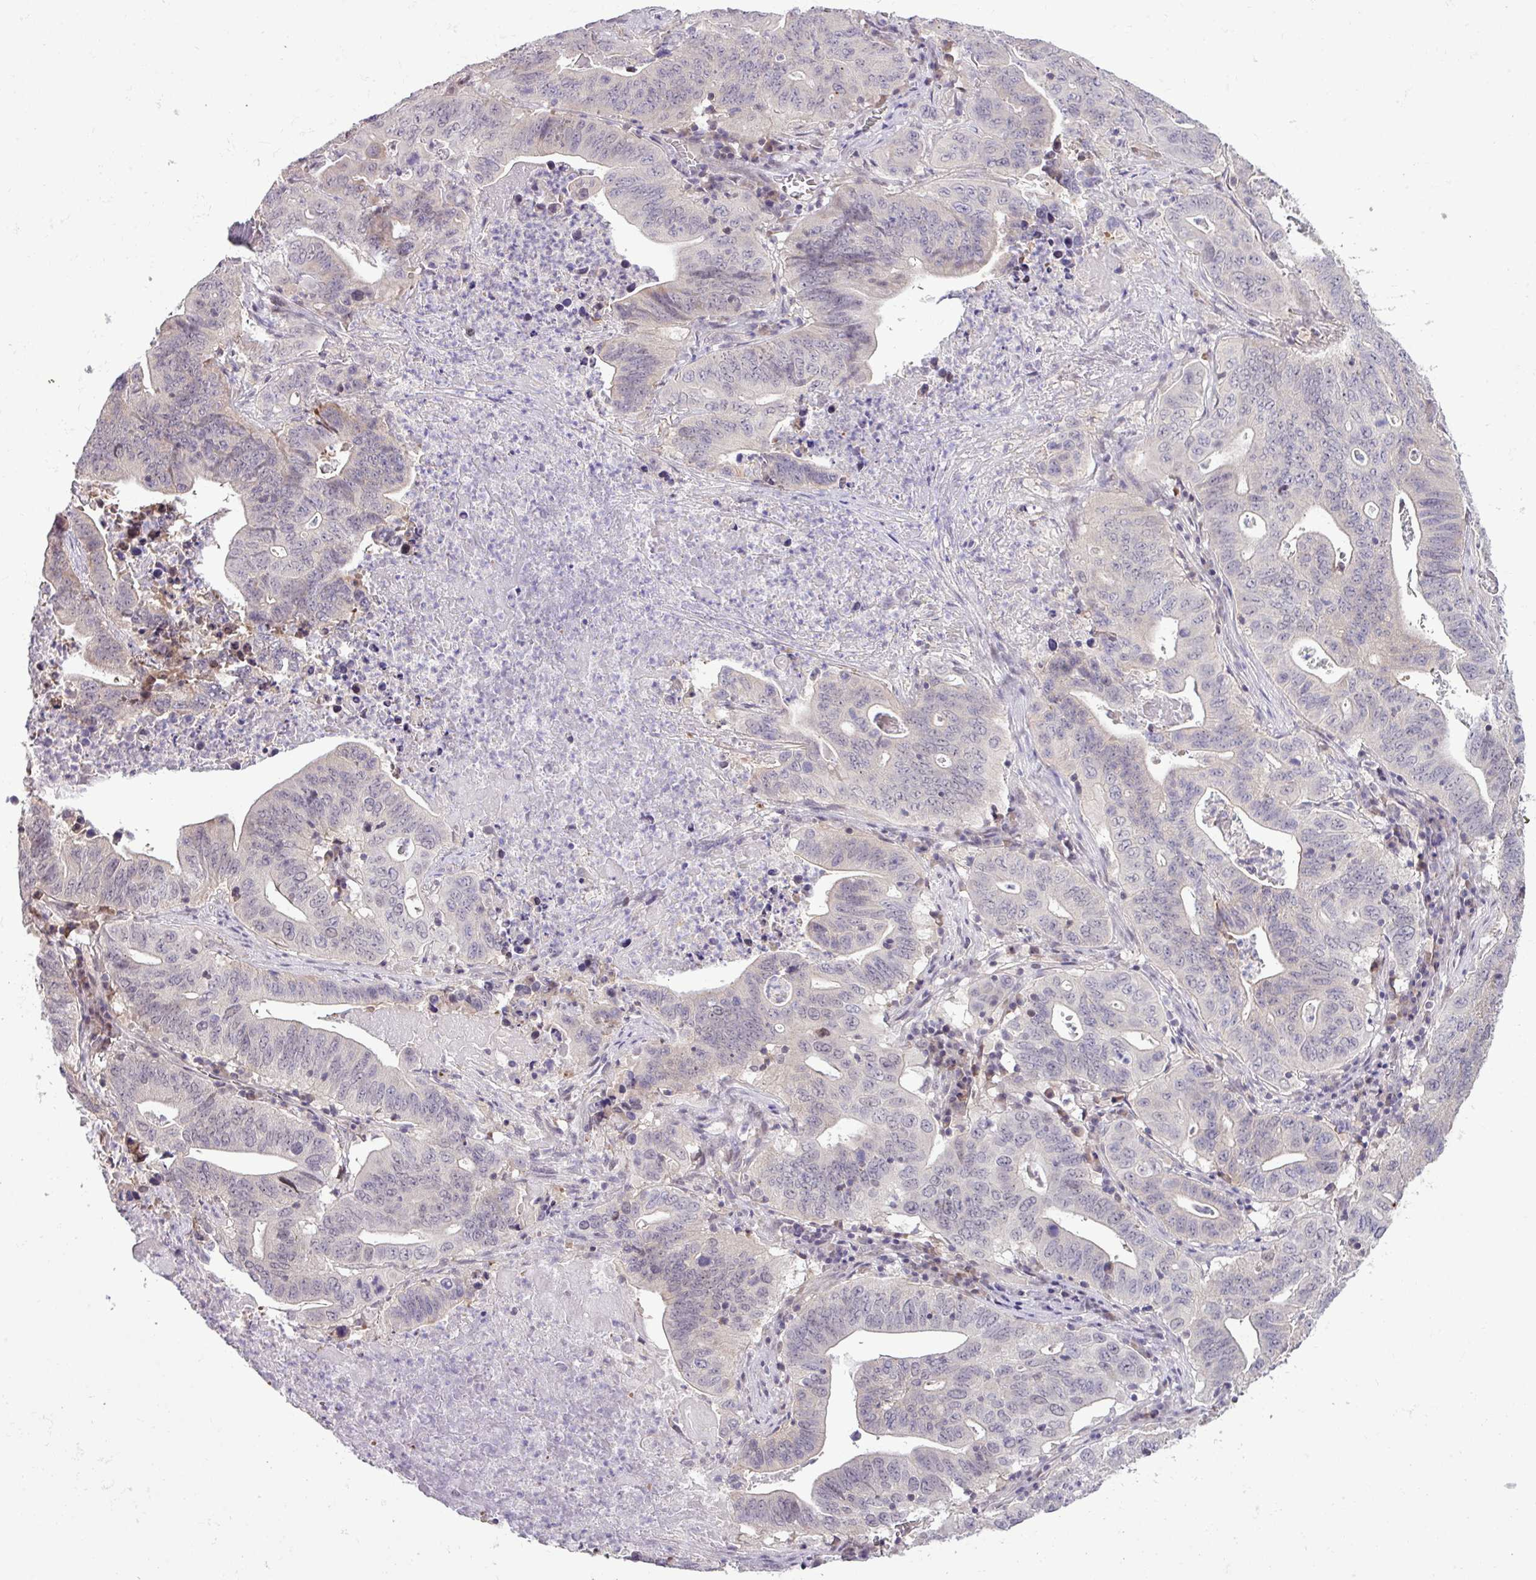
{"staining": {"intensity": "negative", "quantity": "none", "location": "none"}, "tissue": "lung cancer", "cell_type": "Tumor cells", "image_type": "cancer", "snomed": [{"axis": "morphology", "description": "Adenocarcinoma, NOS"}, {"axis": "topography", "description": "Lung"}], "caption": "Image shows no significant protein staining in tumor cells of lung adenocarcinoma.", "gene": "RIPPLY1", "patient": {"sex": "female", "age": 60}}